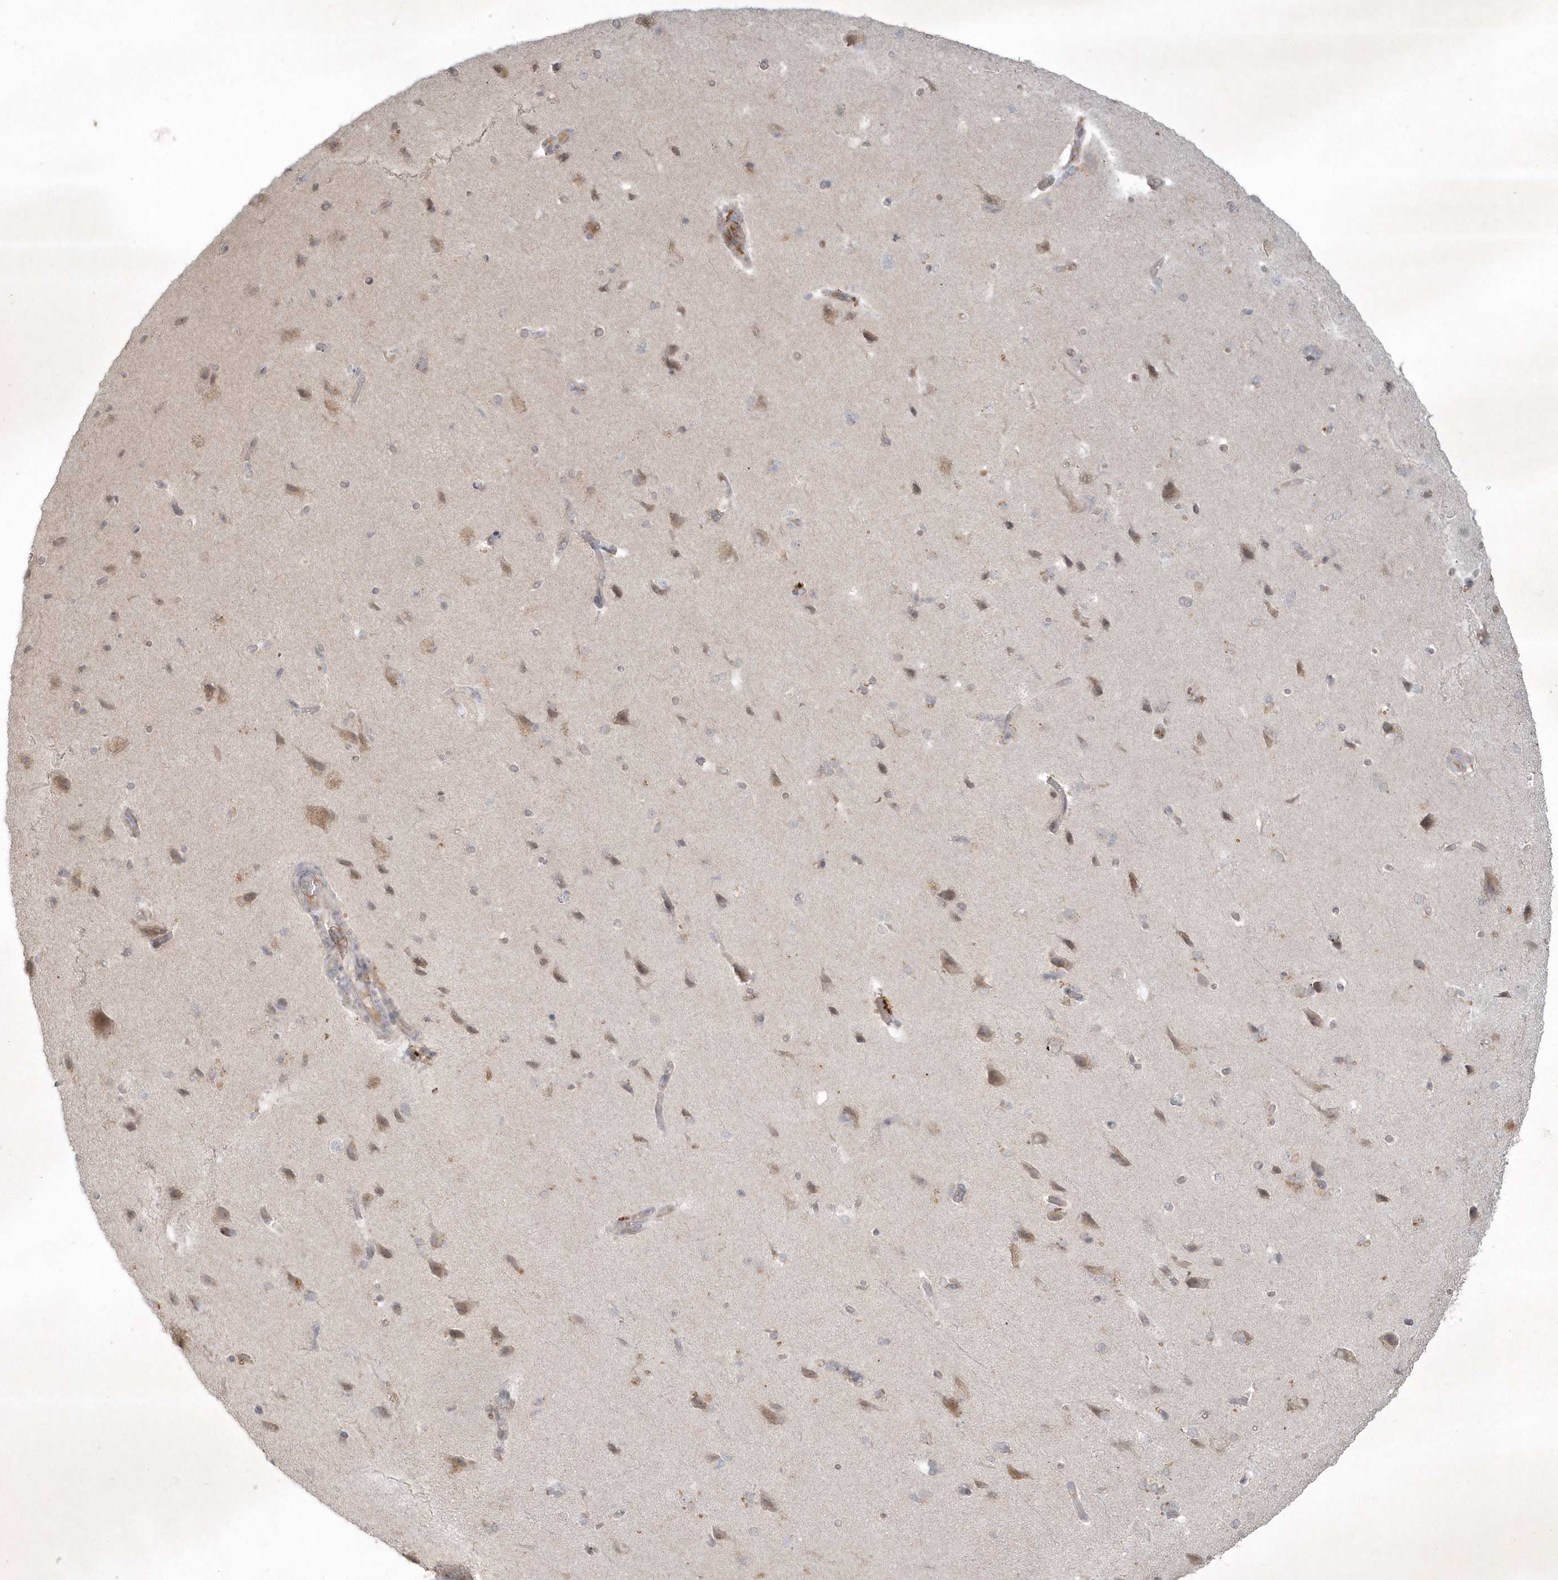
{"staining": {"intensity": "negative", "quantity": "none", "location": "none"}, "tissue": "cerebral cortex", "cell_type": "Endothelial cells", "image_type": "normal", "snomed": [{"axis": "morphology", "description": "Normal tissue, NOS"}, {"axis": "topography", "description": "Cerebral cortex"}], "caption": "This is an IHC histopathology image of benign human cerebral cortex. There is no expression in endothelial cells.", "gene": "BOD1L2", "patient": {"sex": "male", "age": 62}}